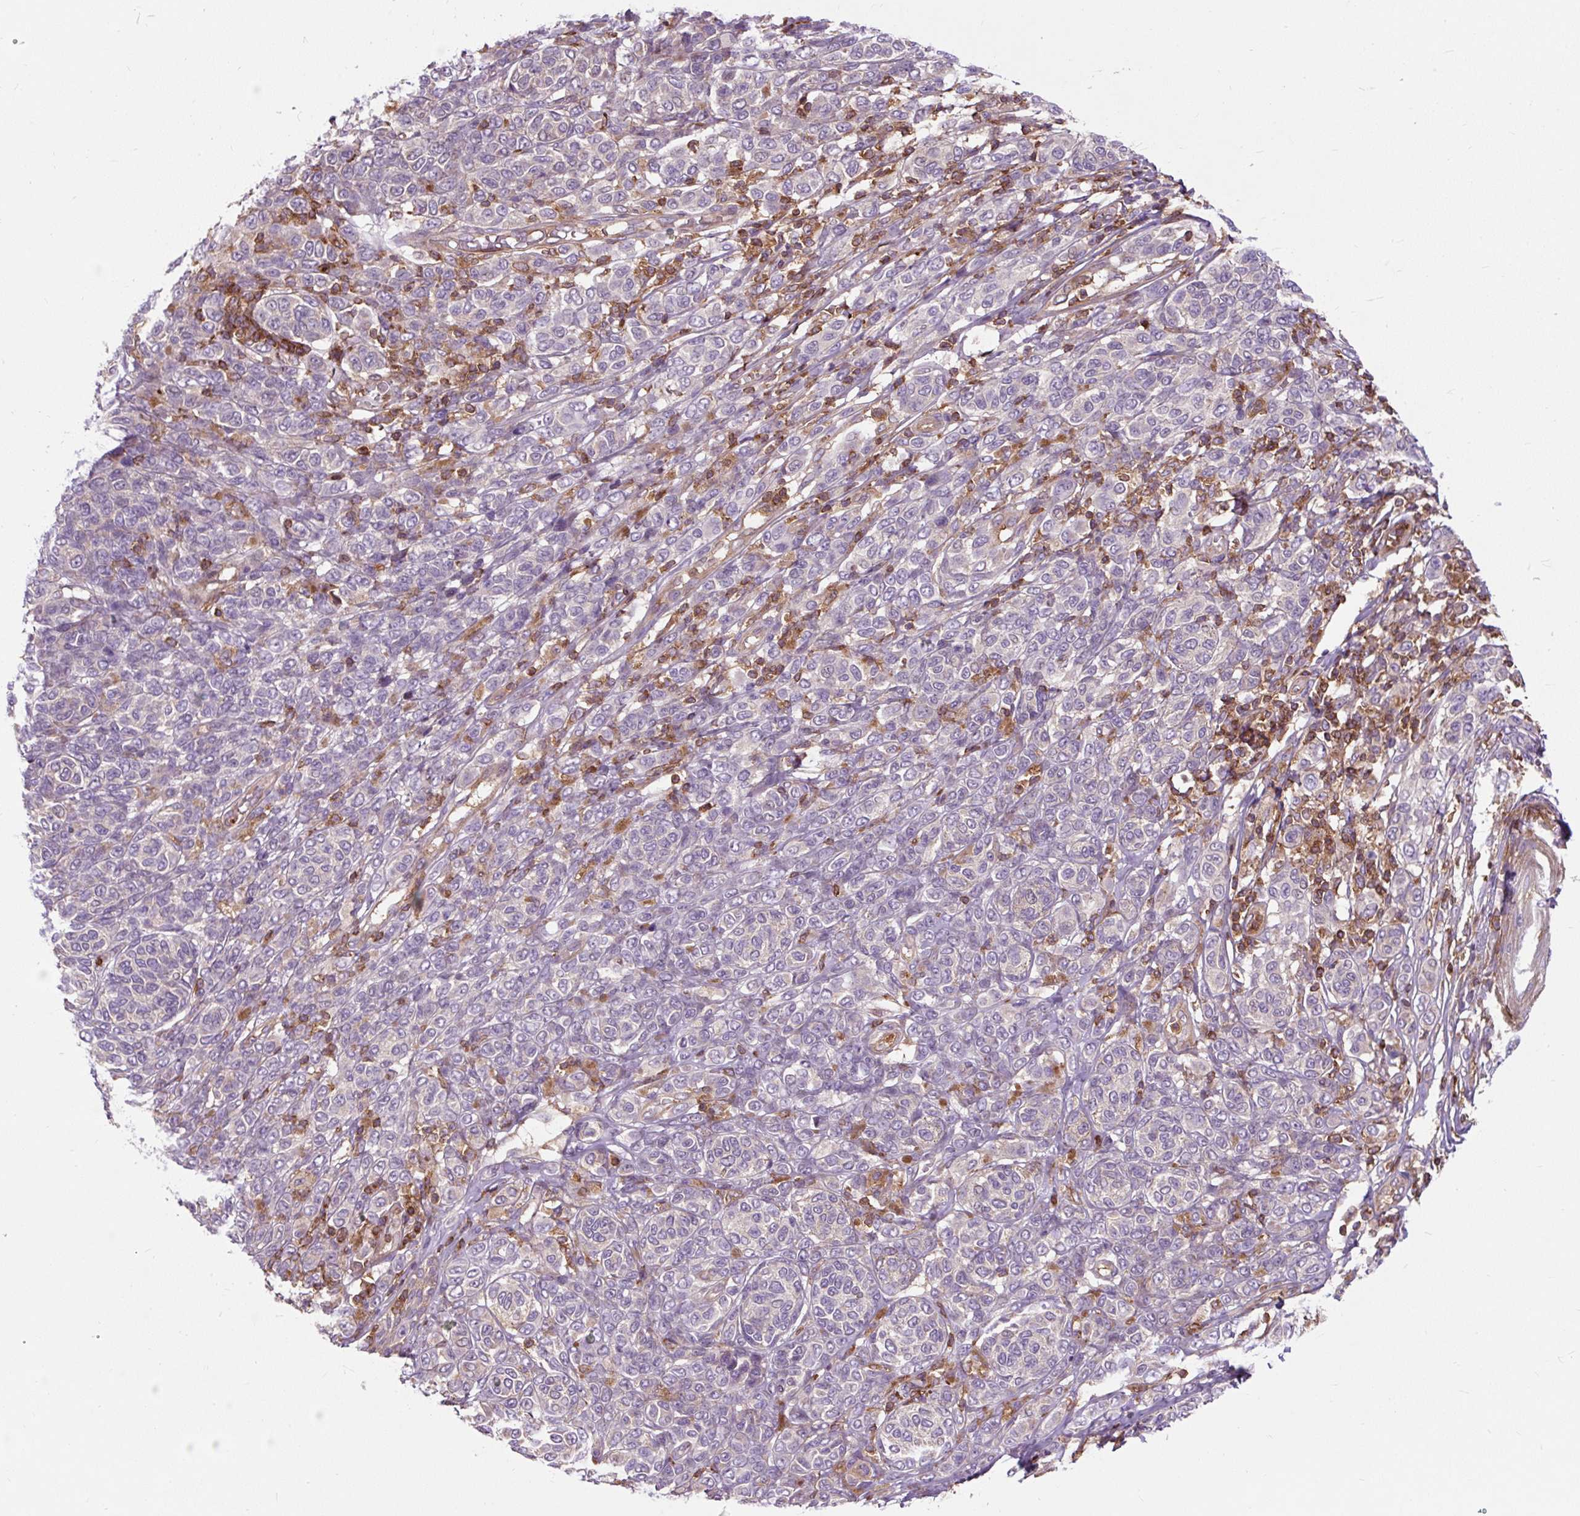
{"staining": {"intensity": "negative", "quantity": "none", "location": "none"}, "tissue": "melanoma", "cell_type": "Tumor cells", "image_type": "cancer", "snomed": [{"axis": "morphology", "description": "Malignant melanoma, NOS"}, {"axis": "topography", "description": "Skin"}], "caption": "The micrograph reveals no significant expression in tumor cells of melanoma.", "gene": "CISD3", "patient": {"sex": "male", "age": 42}}